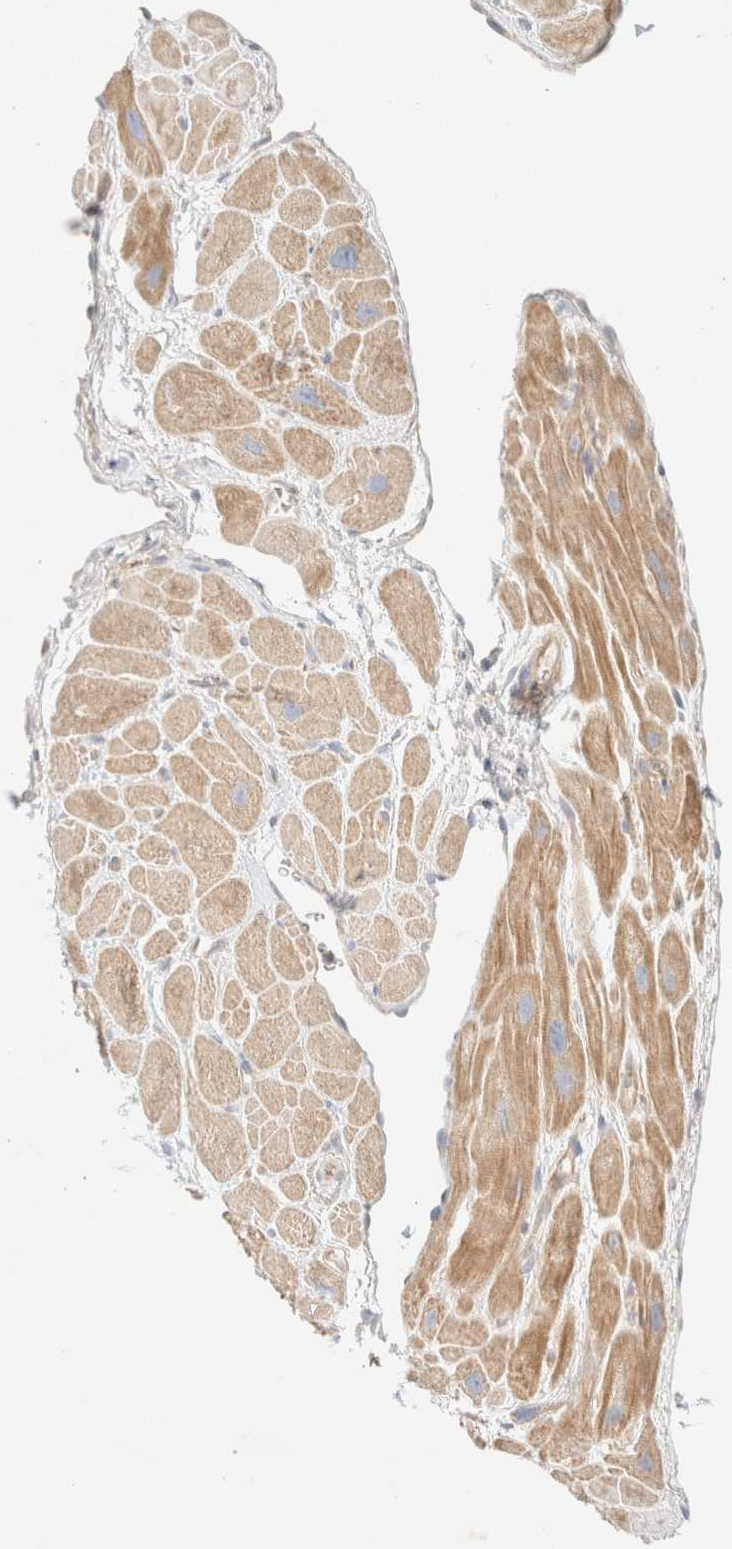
{"staining": {"intensity": "weak", "quantity": ">75%", "location": "cytoplasmic/membranous"}, "tissue": "heart muscle", "cell_type": "Cardiomyocytes", "image_type": "normal", "snomed": [{"axis": "morphology", "description": "Normal tissue, NOS"}, {"axis": "topography", "description": "Heart"}], "caption": "This image shows IHC staining of normal heart muscle, with low weak cytoplasmic/membranous expression in approximately >75% of cardiomyocytes.", "gene": "NIBAN2", "patient": {"sex": "male", "age": 49}}